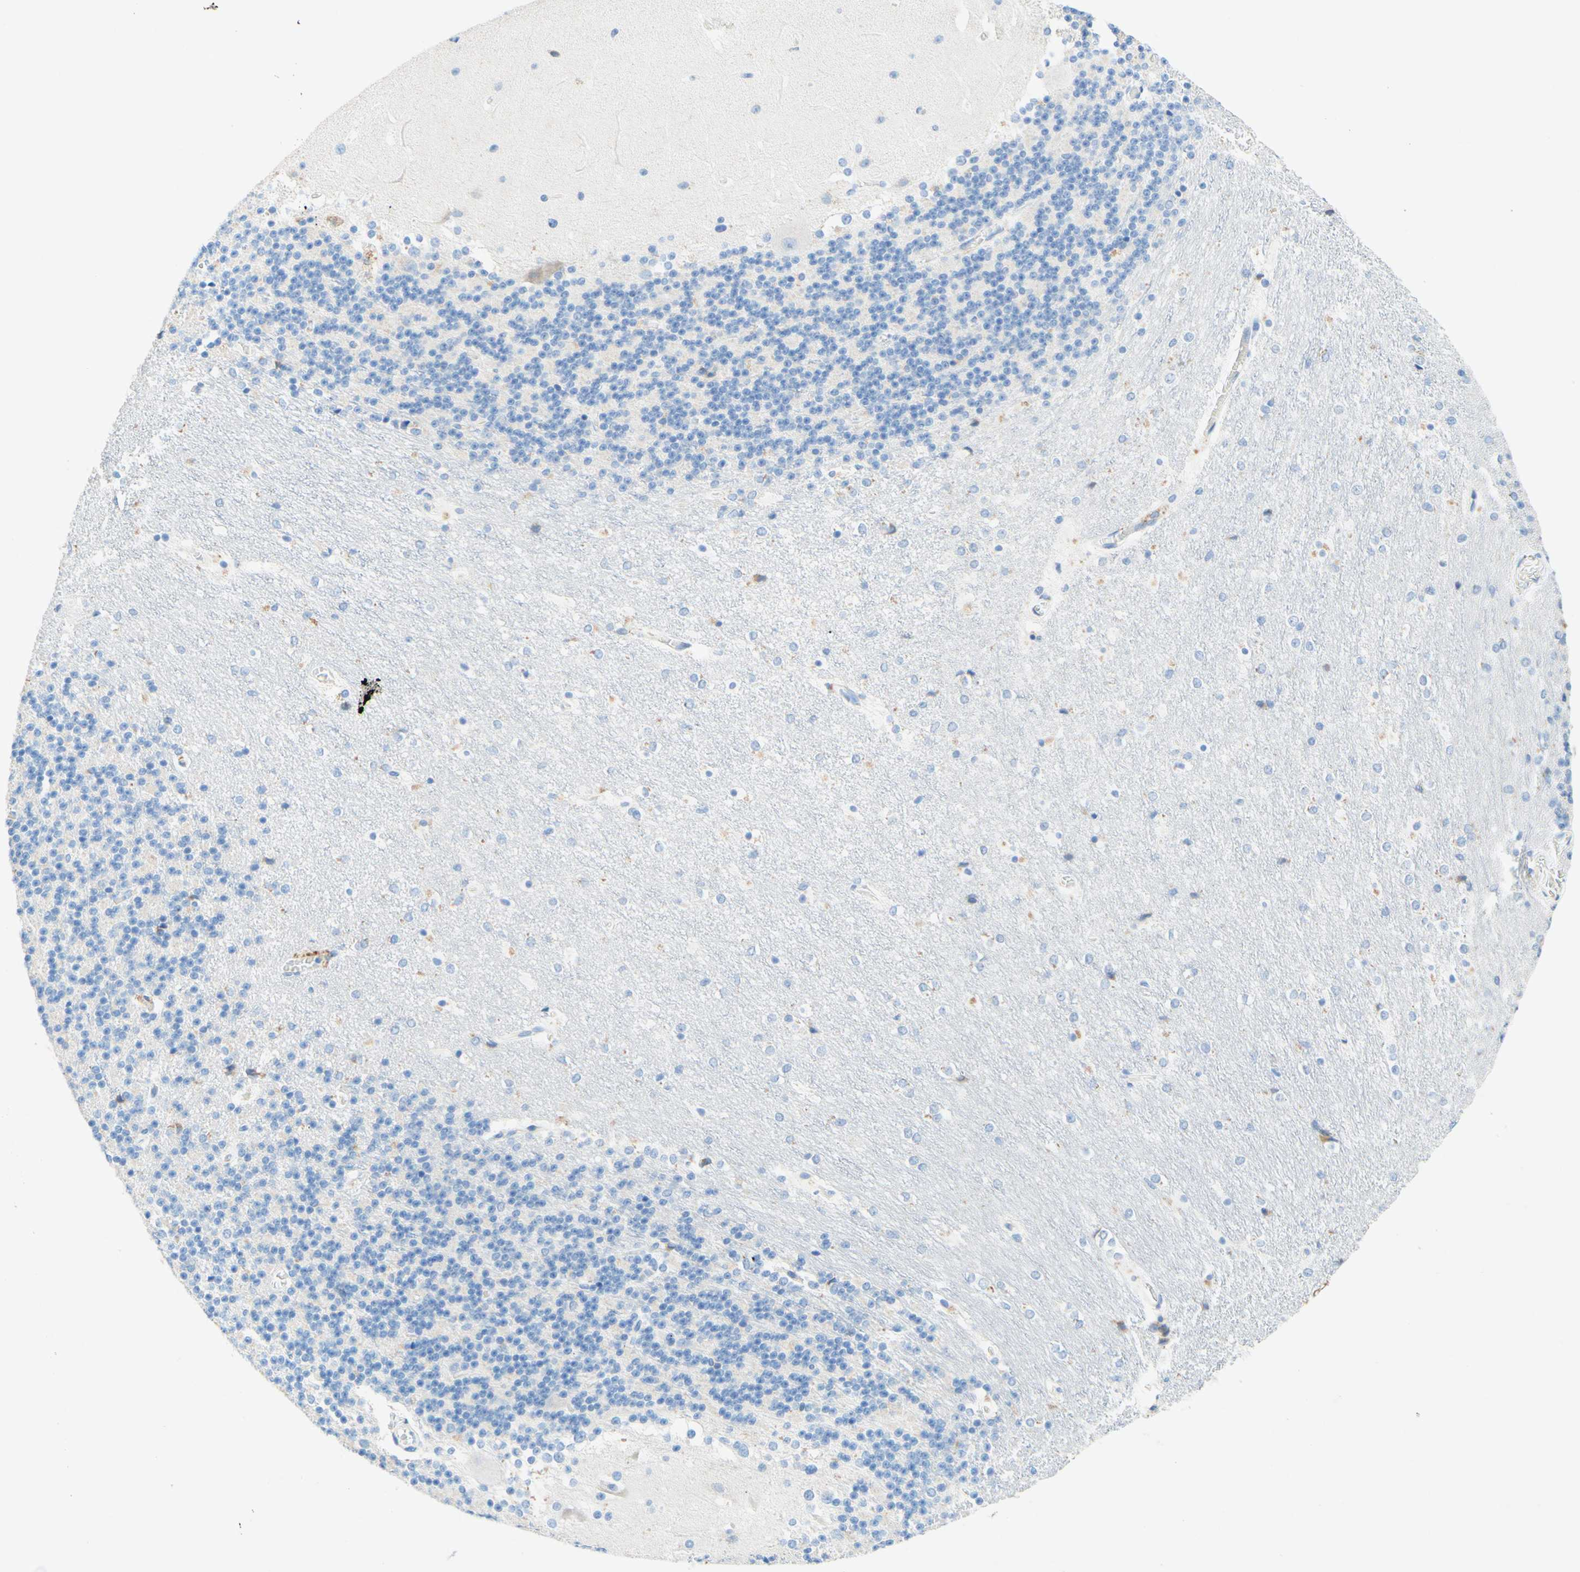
{"staining": {"intensity": "negative", "quantity": "none", "location": "none"}, "tissue": "cerebellum", "cell_type": "Cells in granular layer", "image_type": "normal", "snomed": [{"axis": "morphology", "description": "Normal tissue, NOS"}, {"axis": "topography", "description": "Cerebellum"}], "caption": "This is a micrograph of IHC staining of unremarkable cerebellum, which shows no expression in cells in granular layer.", "gene": "SLC46A1", "patient": {"sex": "female", "age": 19}}